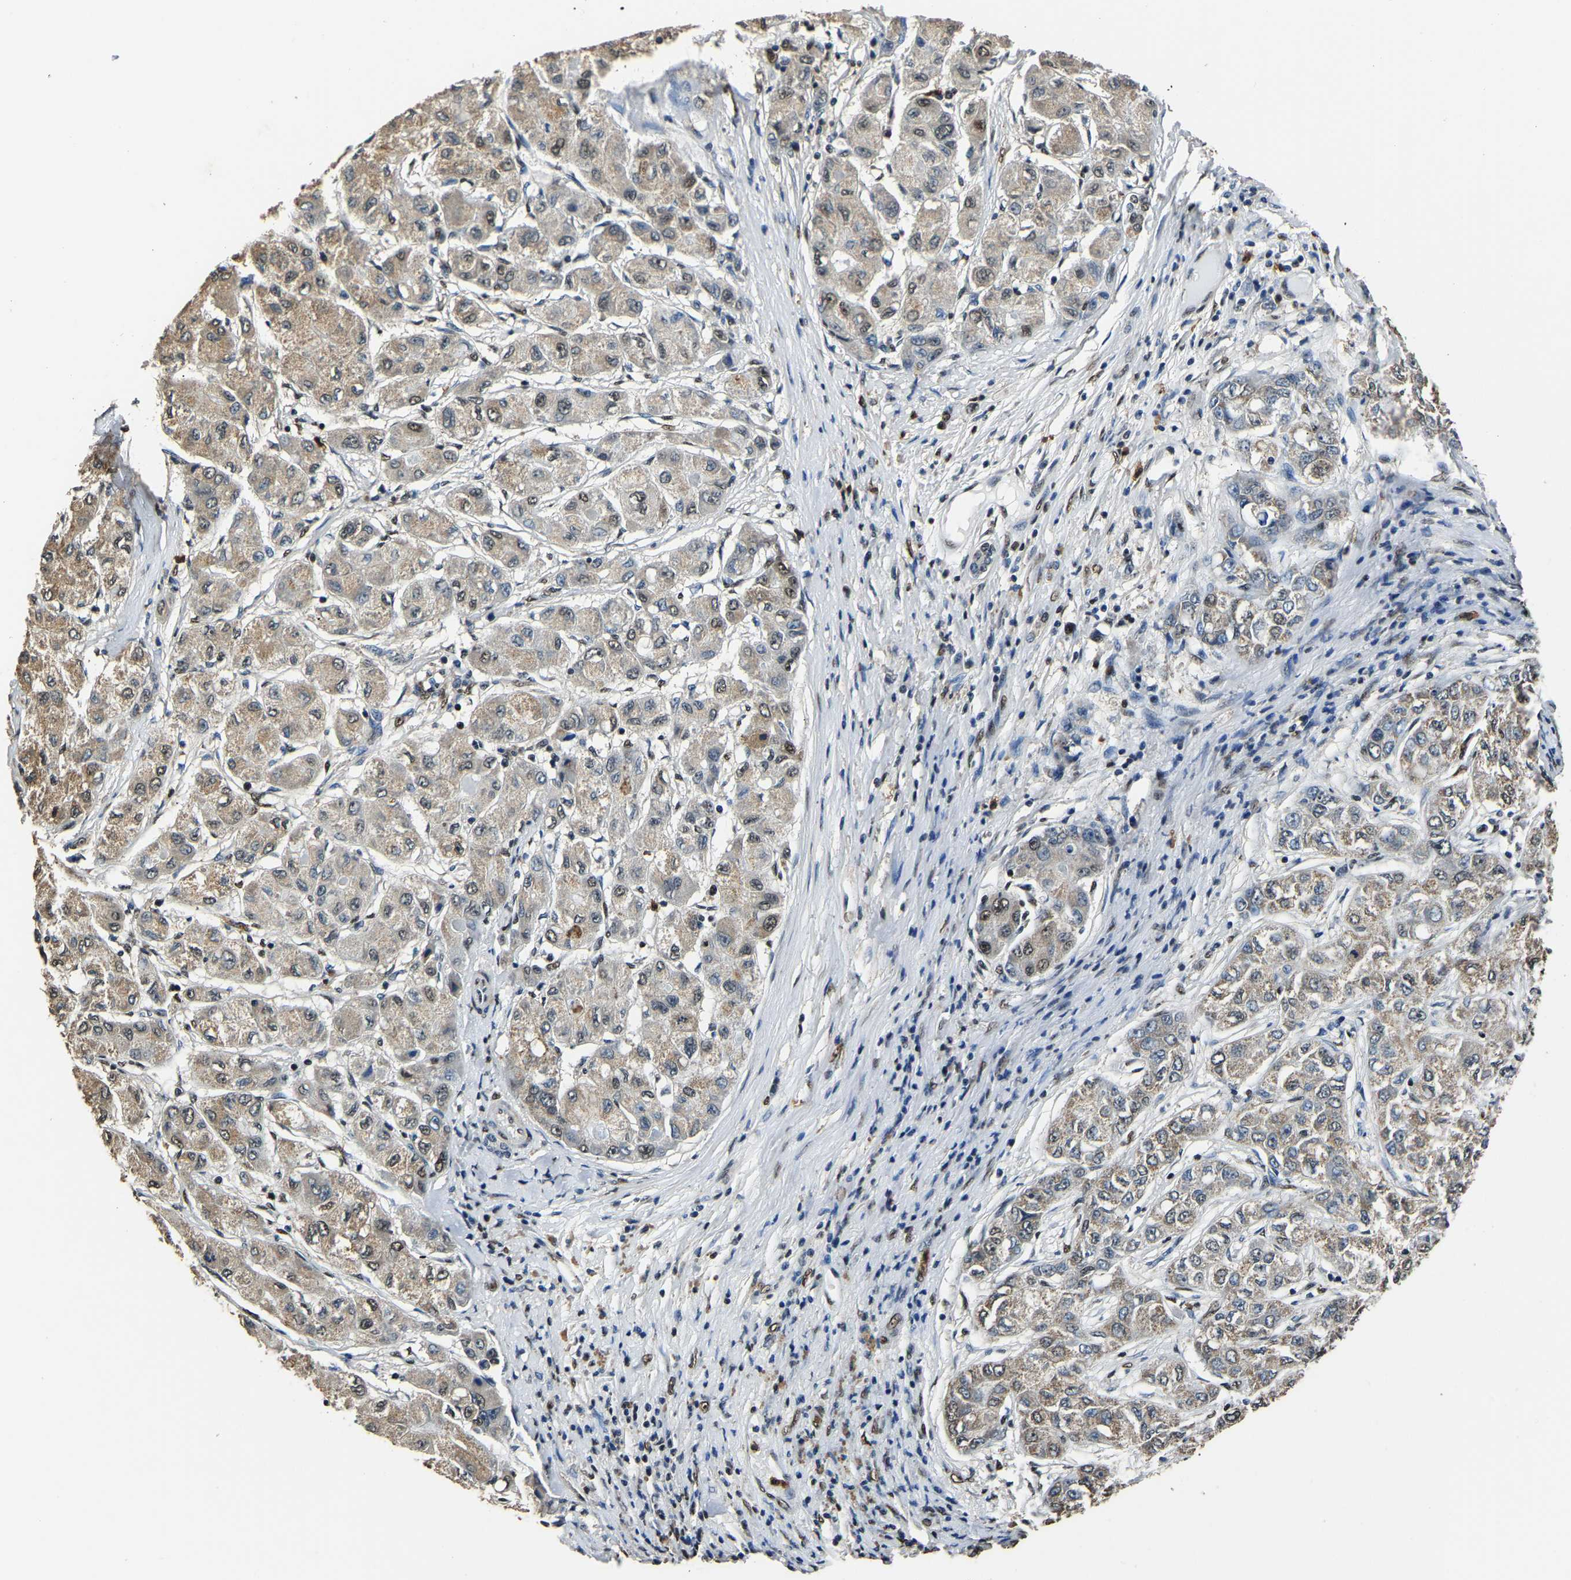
{"staining": {"intensity": "weak", "quantity": "<25%", "location": "cytoplasmic/membranous"}, "tissue": "liver cancer", "cell_type": "Tumor cells", "image_type": "cancer", "snomed": [{"axis": "morphology", "description": "Carcinoma, Hepatocellular, NOS"}, {"axis": "topography", "description": "Liver"}], "caption": "IHC histopathology image of neoplastic tissue: human liver hepatocellular carcinoma stained with DAB reveals no significant protein positivity in tumor cells.", "gene": "SAFB", "patient": {"sex": "male", "age": 80}}